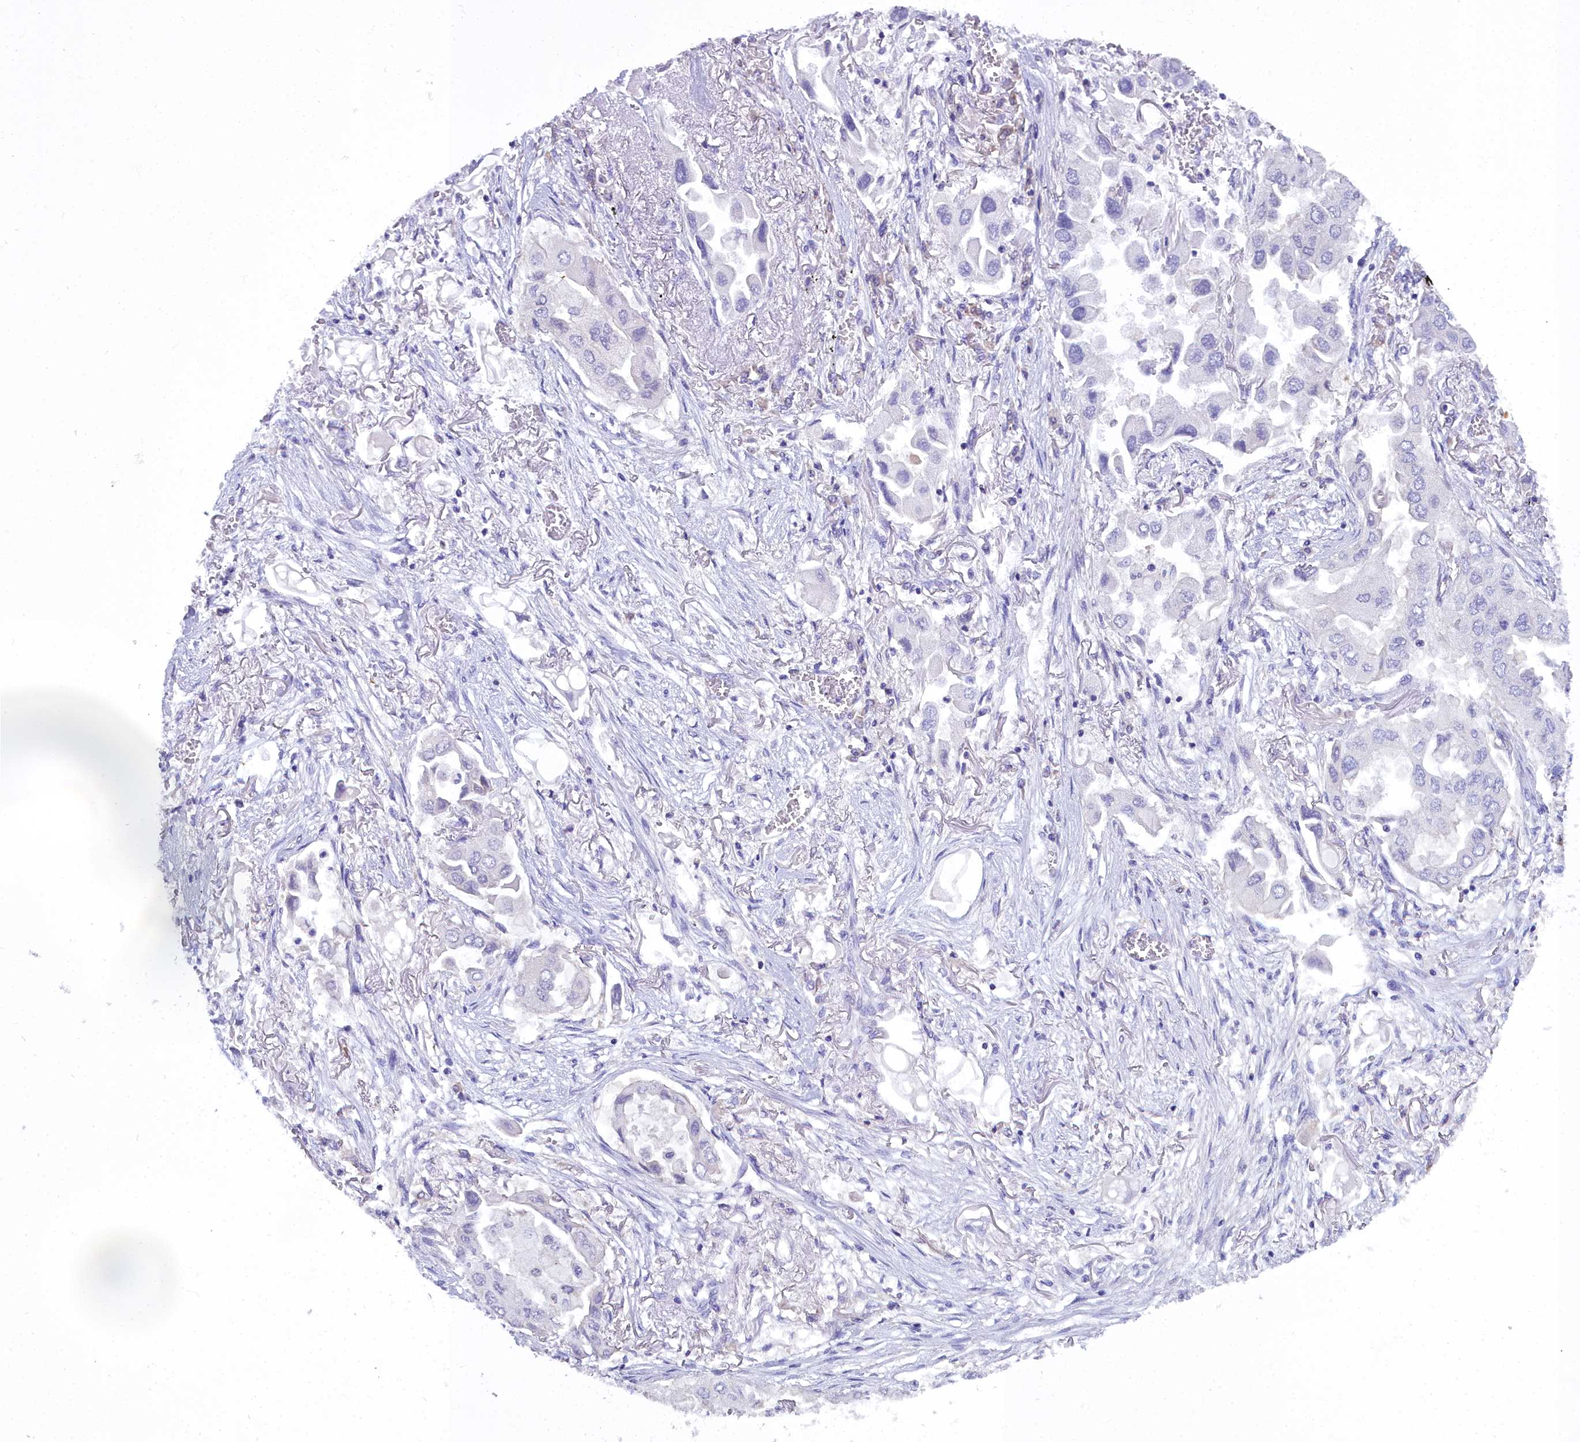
{"staining": {"intensity": "negative", "quantity": "none", "location": "none"}, "tissue": "lung cancer", "cell_type": "Tumor cells", "image_type": "cancer", "snomed": [{"axis": "morphology", "description": "Adenocarcinoma, NOS"}, {"axis": "topography", "description": "Lung"}], "caption": "Immunohistochemistry of lung adenocarcinoma displays no positivity in tumor cells.", "gene": "BLNK", "patient": {"sex": "female", "age": 76}}